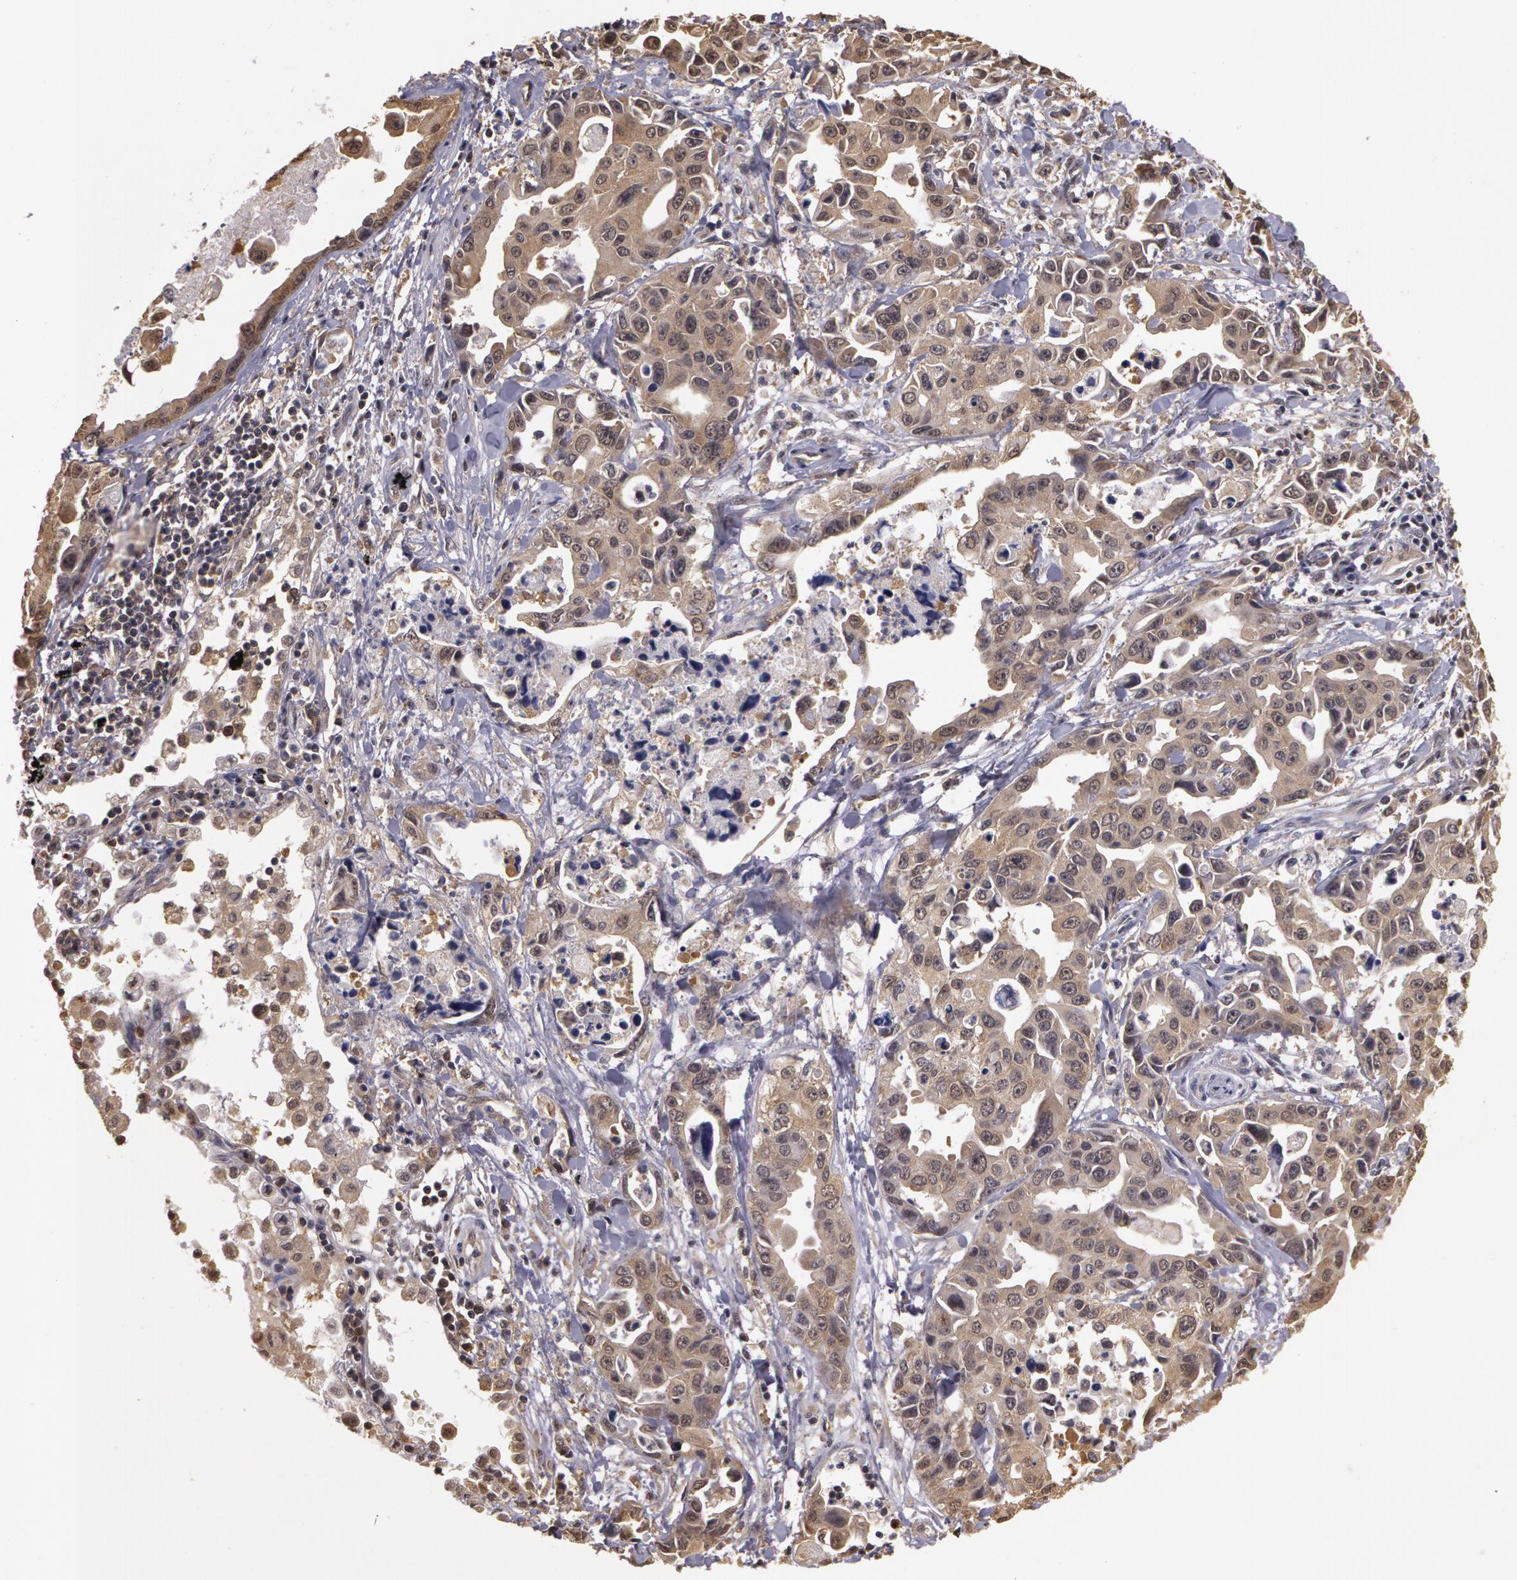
{"staining": {"intensity": "negative", "quantity": "none", "location": "none"}, "tissue": "lung cancer", "cell_type": "Tumor cells", "image_type": "cancer", "snomed": [{"axis": "morphology", "description": "Adenocarcinoma, NOS"}, {"axis": "topography", "description": "Lung"}], "caption": "Human lung cancer (adenocarcinoma) stained for a protein using immunohistochemistry (IHC) demonstrates no staining in tumor cells.", "gene": "AHSA1", "patient": {"sex": "male", "age": 64}}